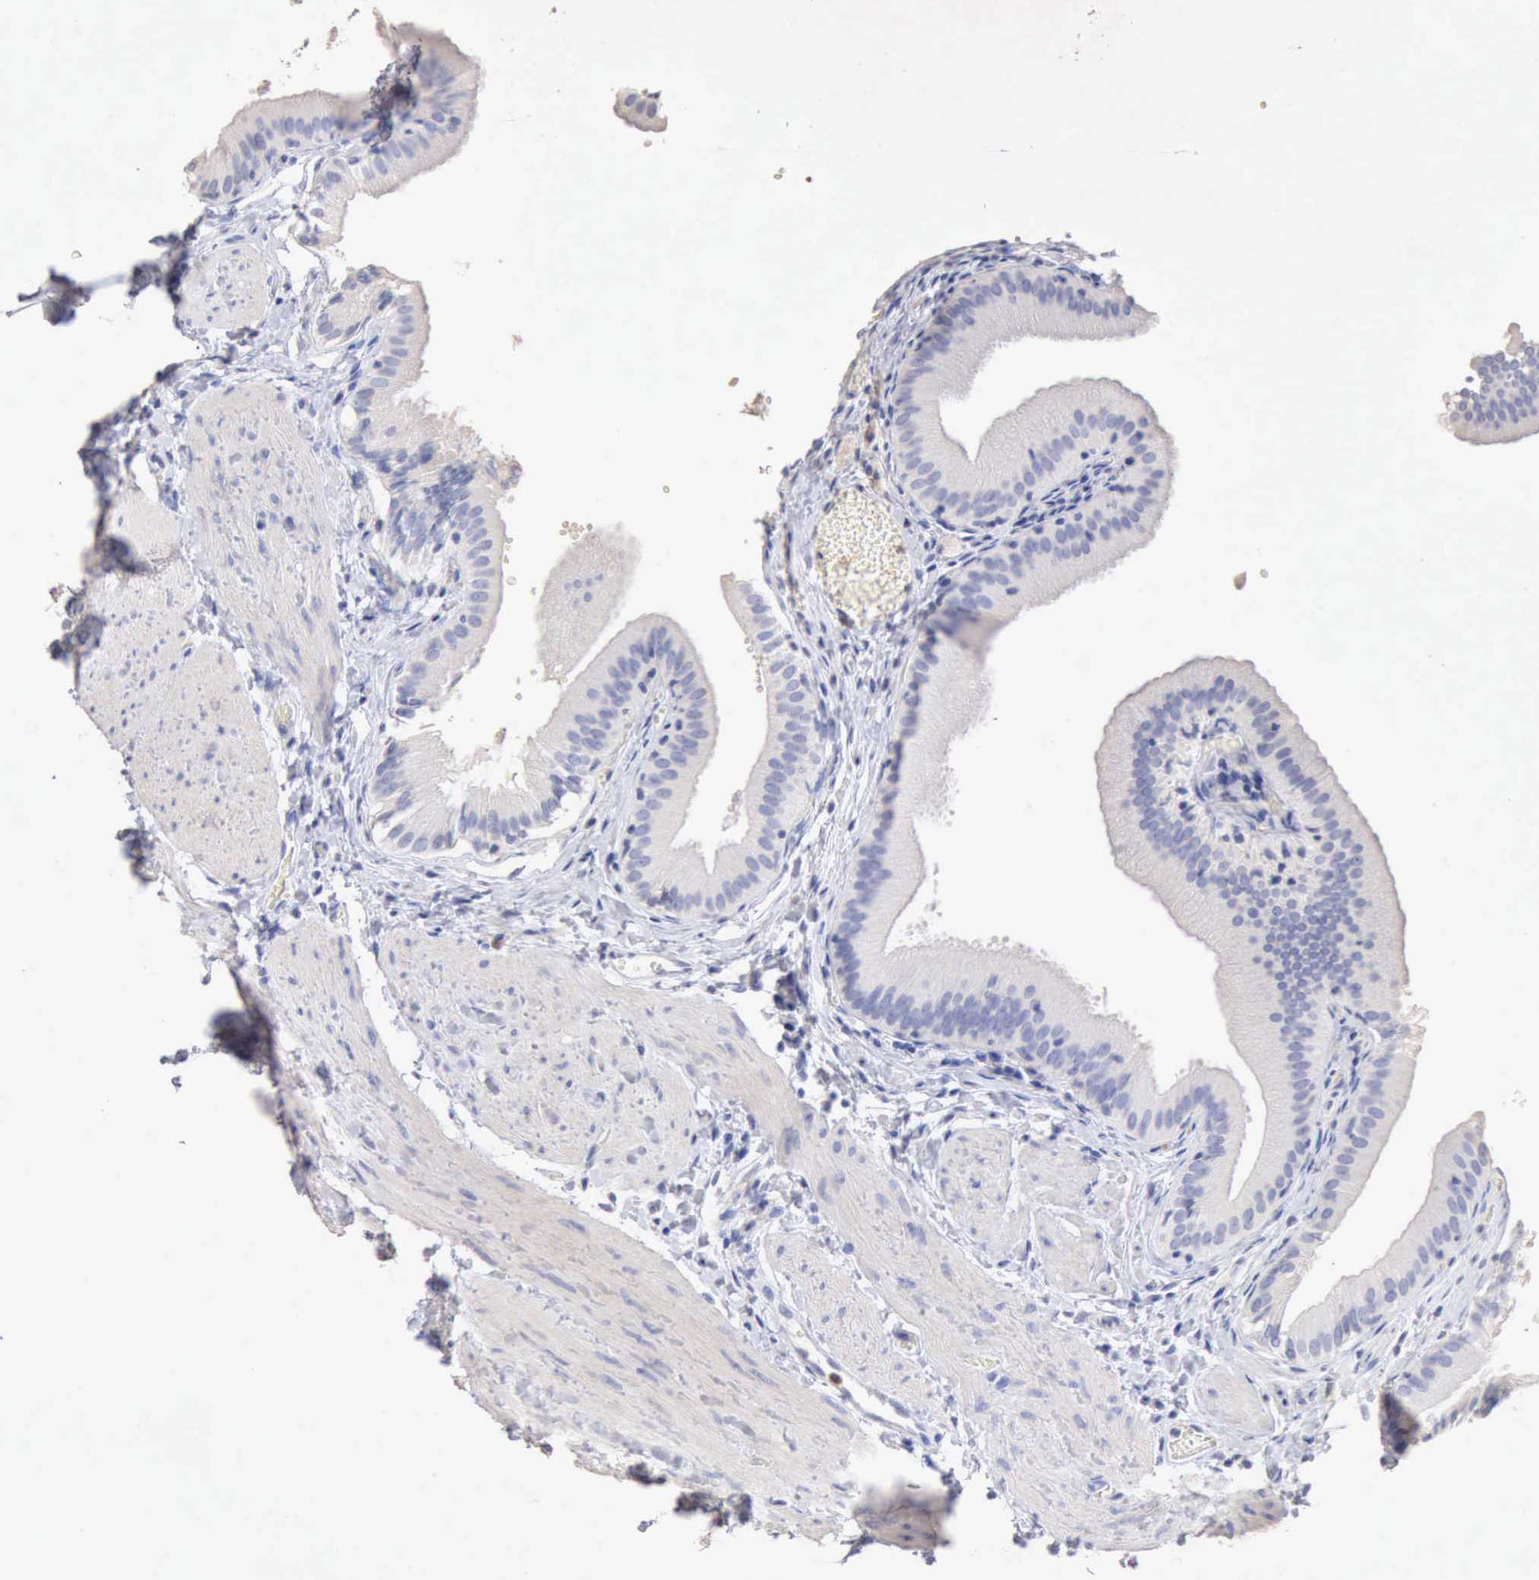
{"staining": {"intensity": "negative", "quantity": "none", "location": "none"}, "tissue": "gallbladder", "cell_type": "Glandular cells", "image_type": "normal", "snomed": [{"axis": "morphology", "description": "Normal tissue, NOS"}, {"axis": "topography", "description": "Gallbladder"}], "caption": "The image displays no significant staining in glandular cells of gallbladder.", "gene": "KRT6B", "patient": {"sex": "female", "age": 24}}